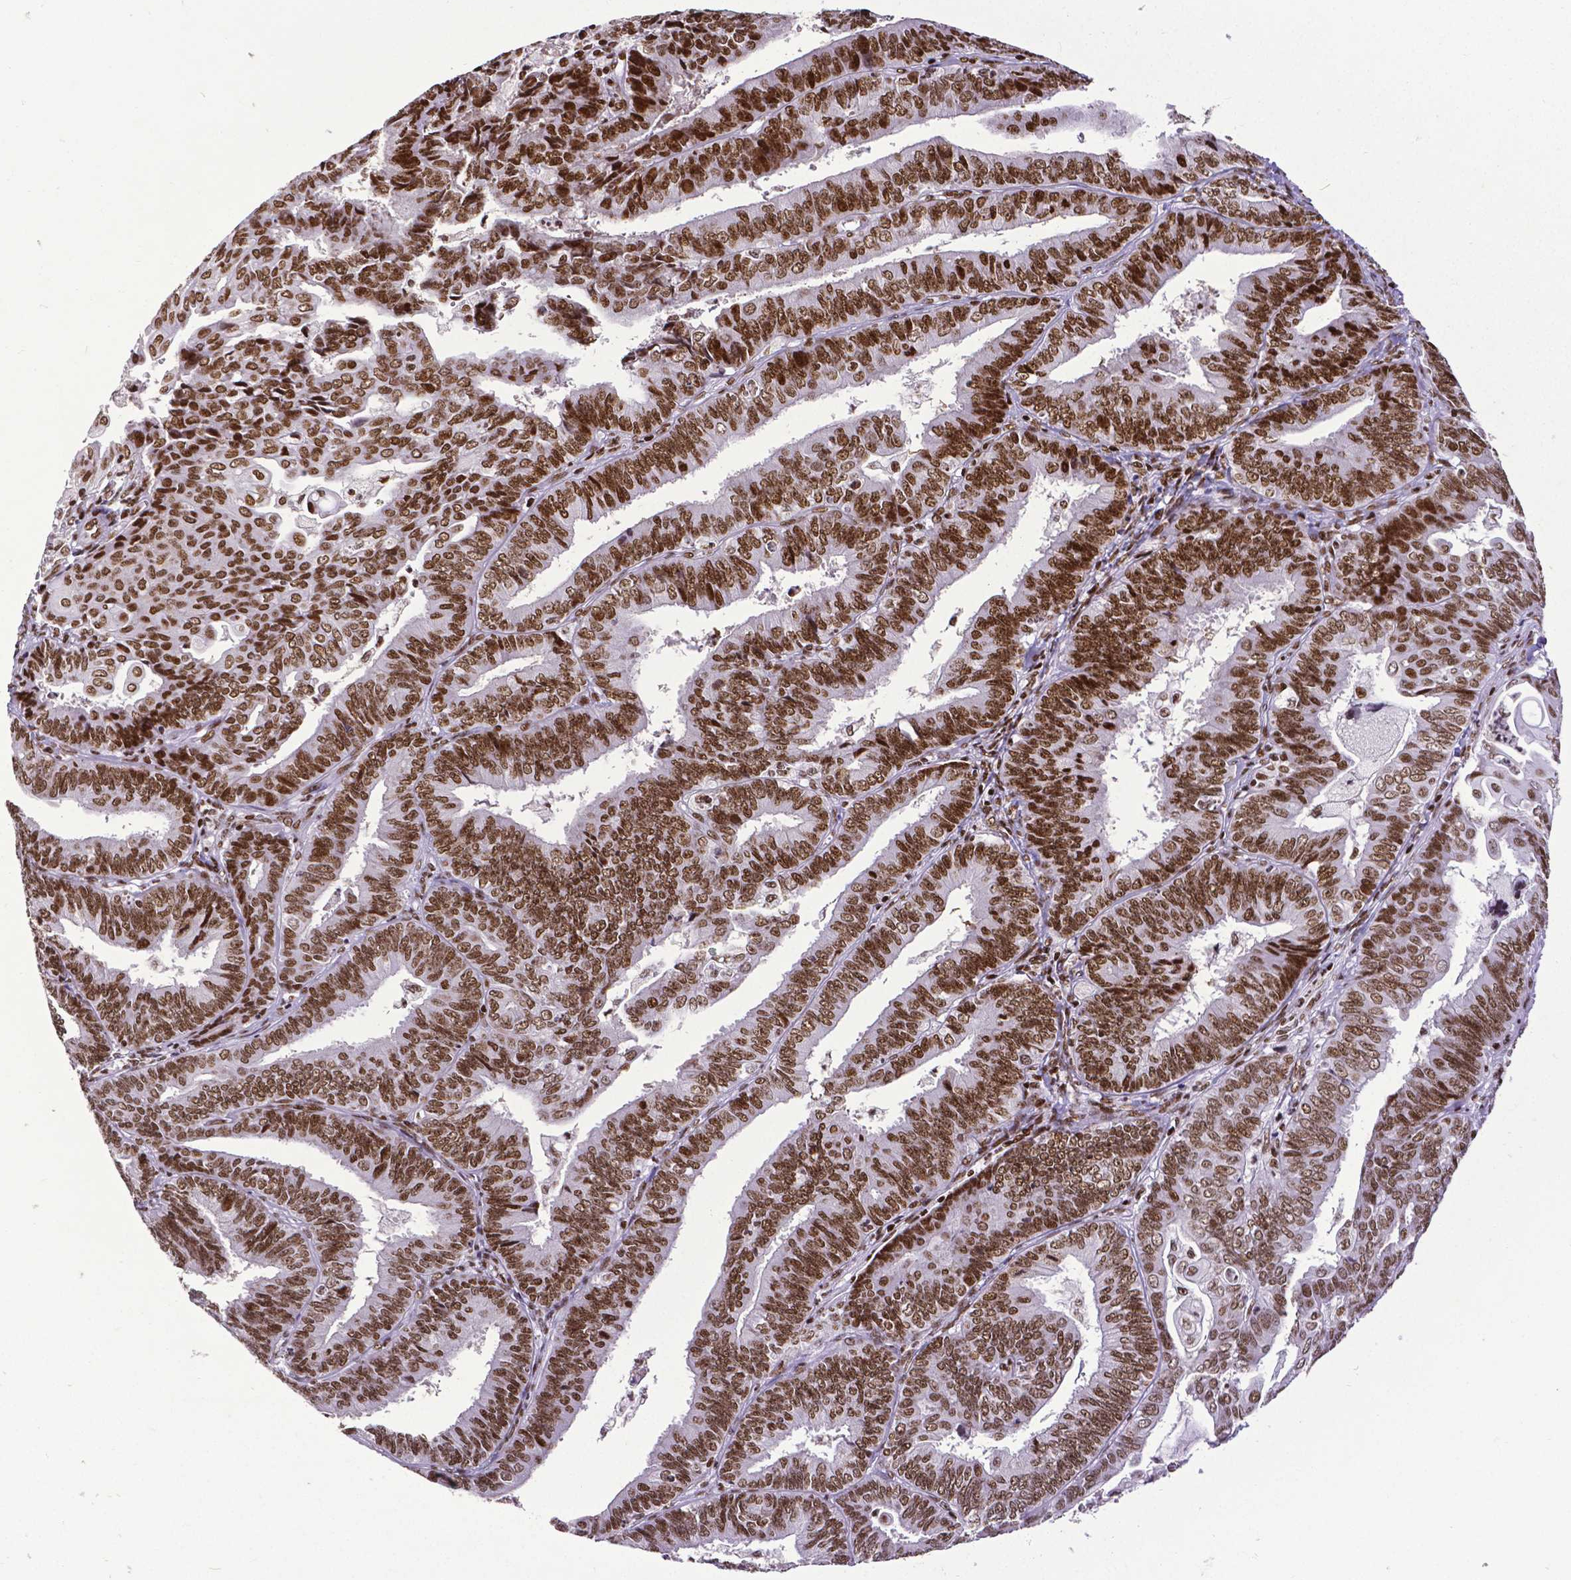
{"staining": {"intensity": "strong", "quantity": ">75%", "location": "nuclear"}, "tissue": "endometrial cancer", "cell_type": "Tumor cells", "image_type": "cancer", "snomed": [{"axis": "morphology", "description": "Adenocarcinoma, NOS"}, {"axis": "topography", "description": "Endometrium"}], "caption": "Endometrial cancer stained for a protein shows strong nuclear positivity in tumor cells.", "gene": "CTCF", "patient": {"sex": "female", "age": 73}}